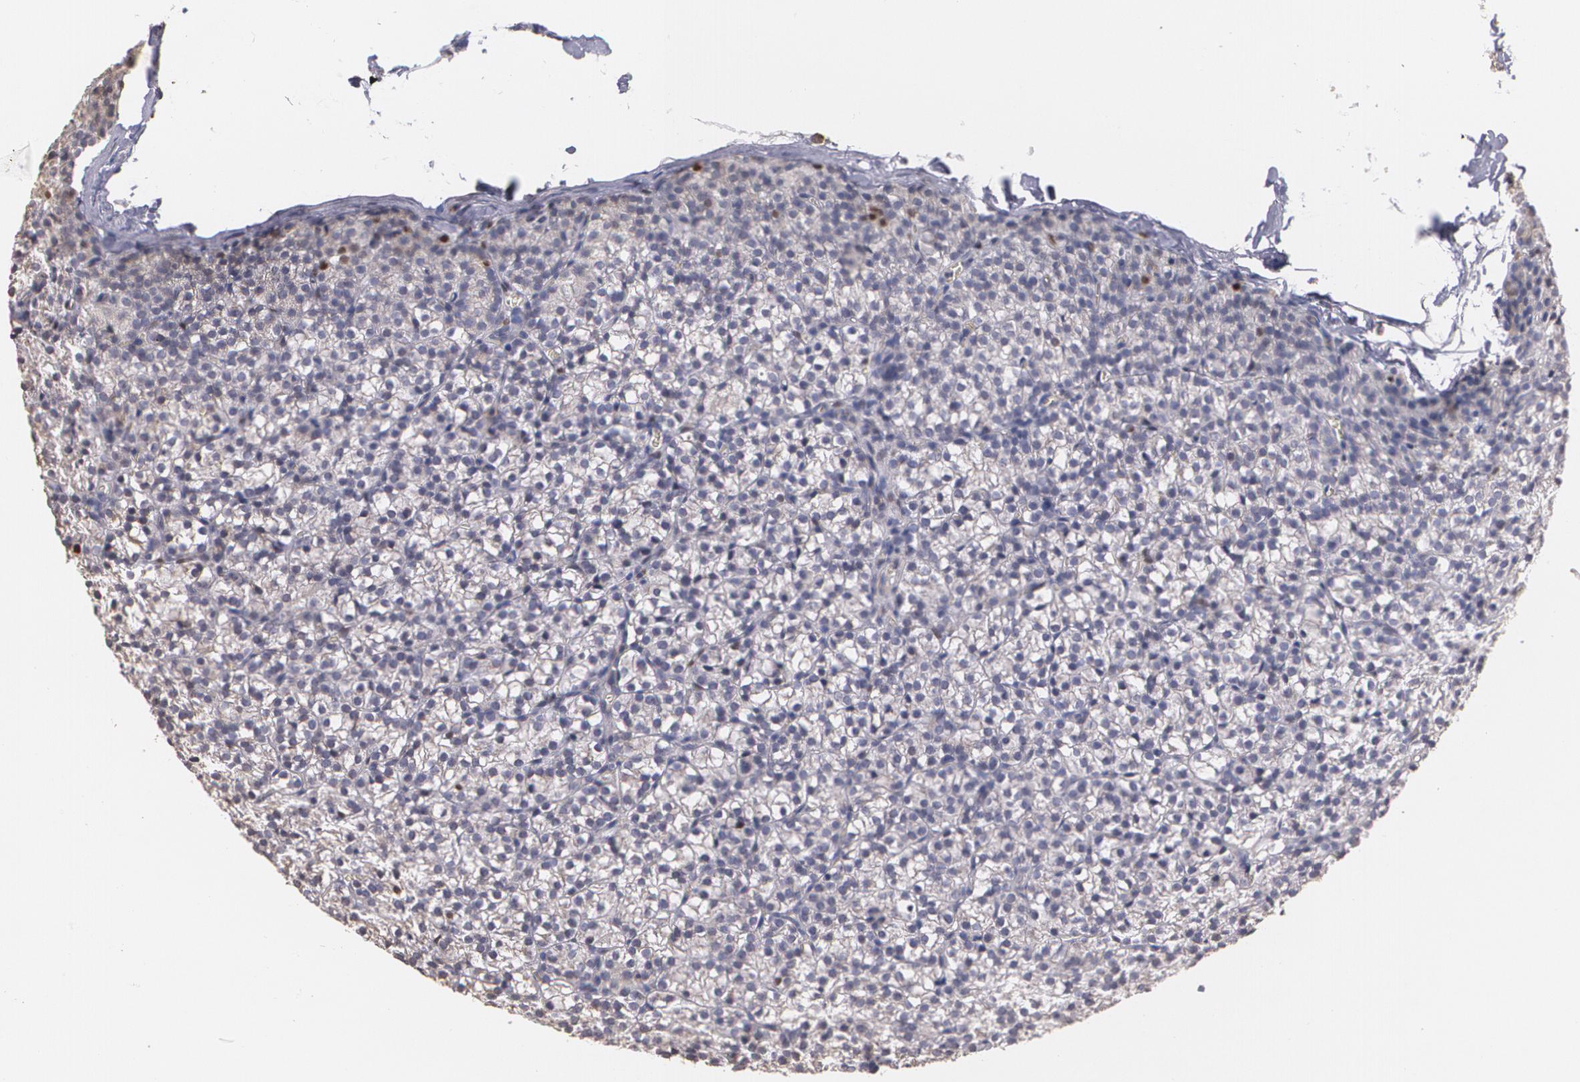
{"staining": {"intensity": "moderate", "quantity": "<25%", "location": "nuclear"}, "tissue": "parathyroid gland", "cell_type": "Glandular cells", "image_type": "normal", "snomed": [{"axis": "morphology", "description": "Normal tissue, NOS"}, {"axis": "topography", "description": "Parathyroid gland"}], "caption": "An immunohistochemistry photomicrograph of normal tissue is shown. Protein staining in brown highlights moderate nuclear positivity in parathyroid gland within glandular cells. (DAB = brown stain, brightfield microscopy at high magnification).", "gene": "ATF3", "patient": {"sex": "female", "age": 17}}